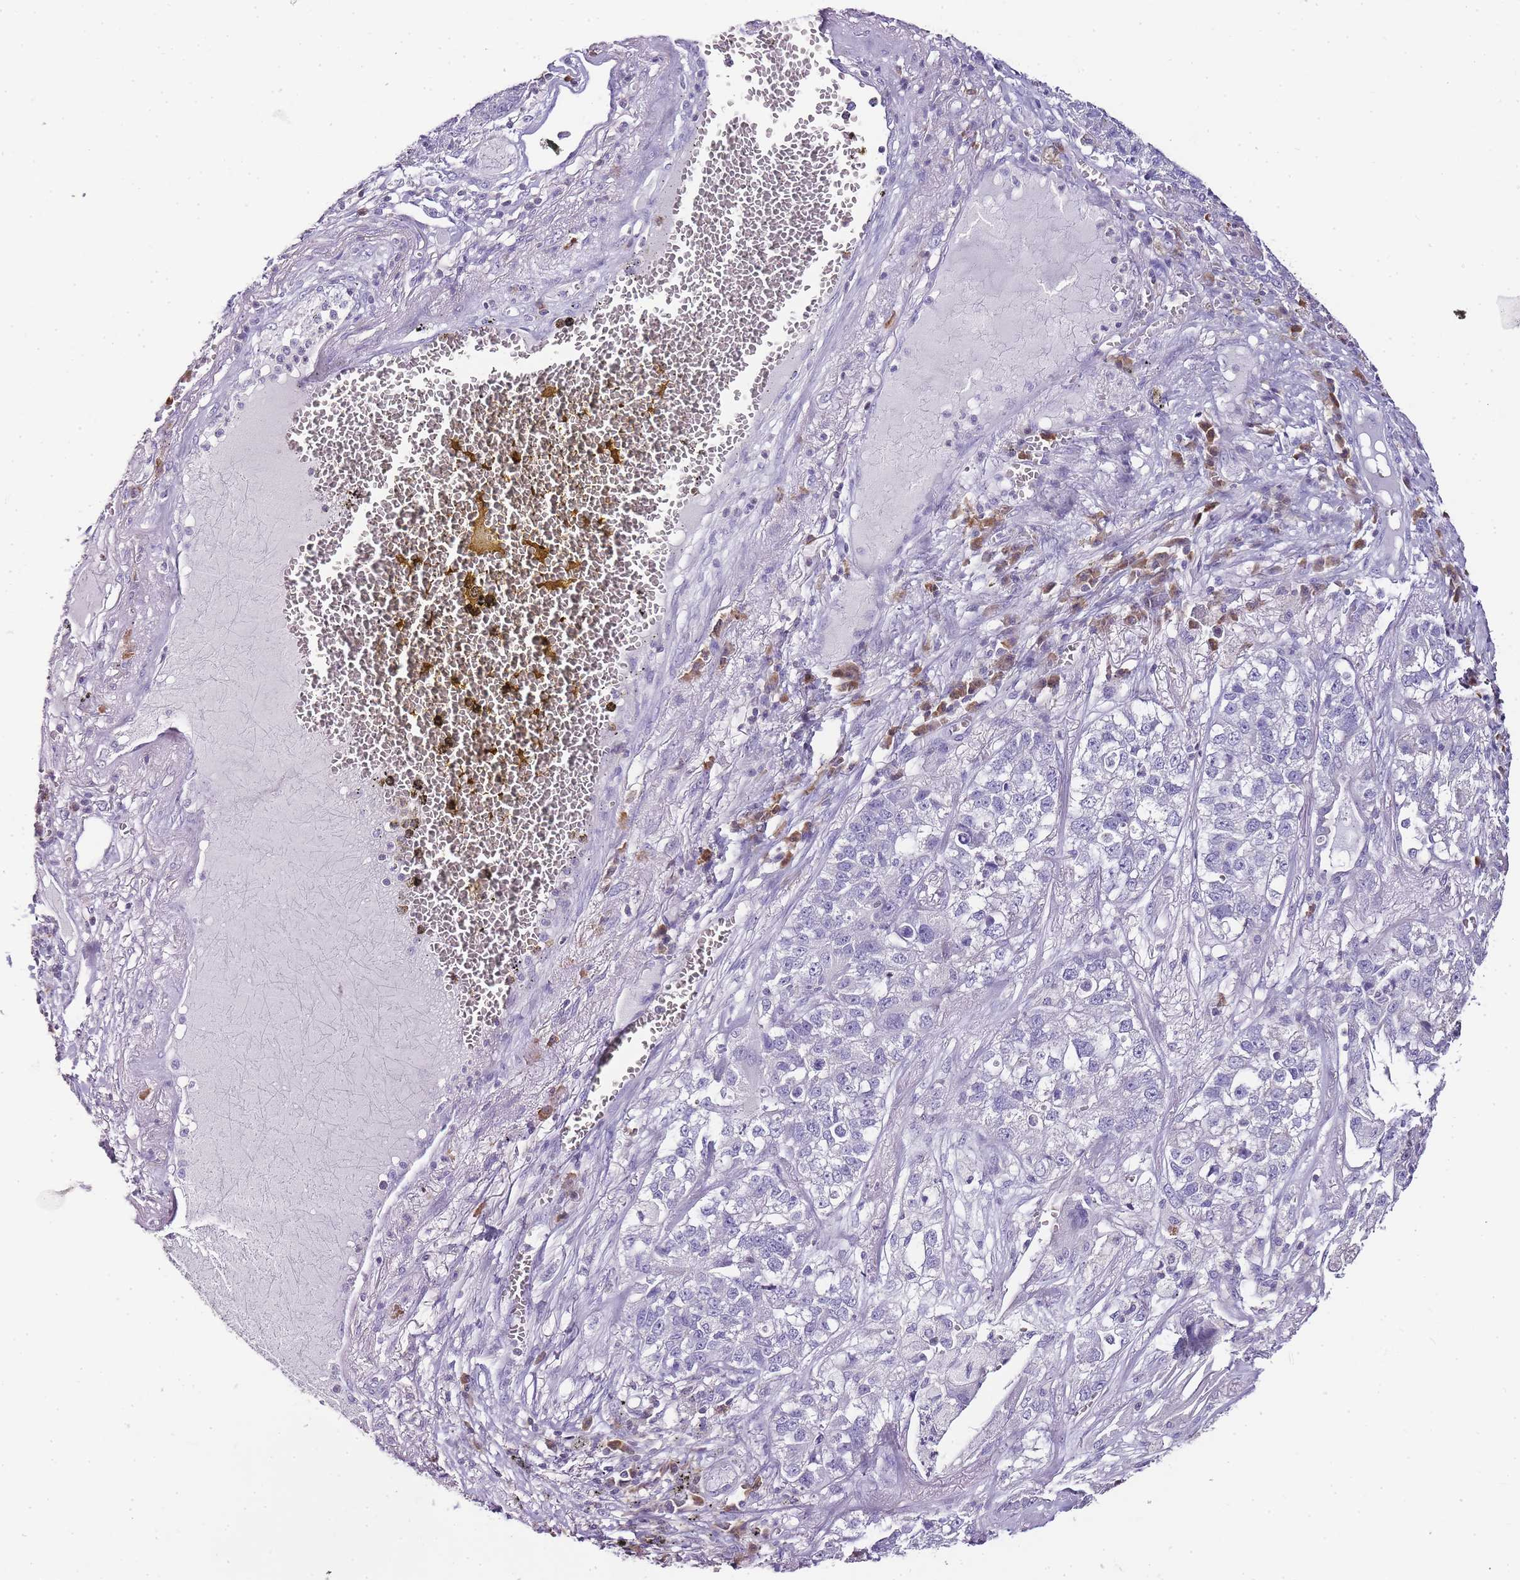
{"staining": {"intensity": "negative", "quantity": "none", "location": "none"}, "tissue": "lung cancer", "cell_type": "Tumor cells", "image_type": "cancer", "snomed": [{"axis": "morphology", "description": "Adenocarcinoma, NOS"}, {"axis": "topography", "description": "Lung"}], "caption": "Lung cancer (adenocarcinoma) was stained to show a protein in brown. There is no significant positivity in tumor cells. The staining is performed using DAB (3,3'-diaminobenzidine) brown chromogen with nuclei counter-stained in using hematoxylin.", "gene": "ZBP1", "patient": {"sex": "male", "age": 49}}